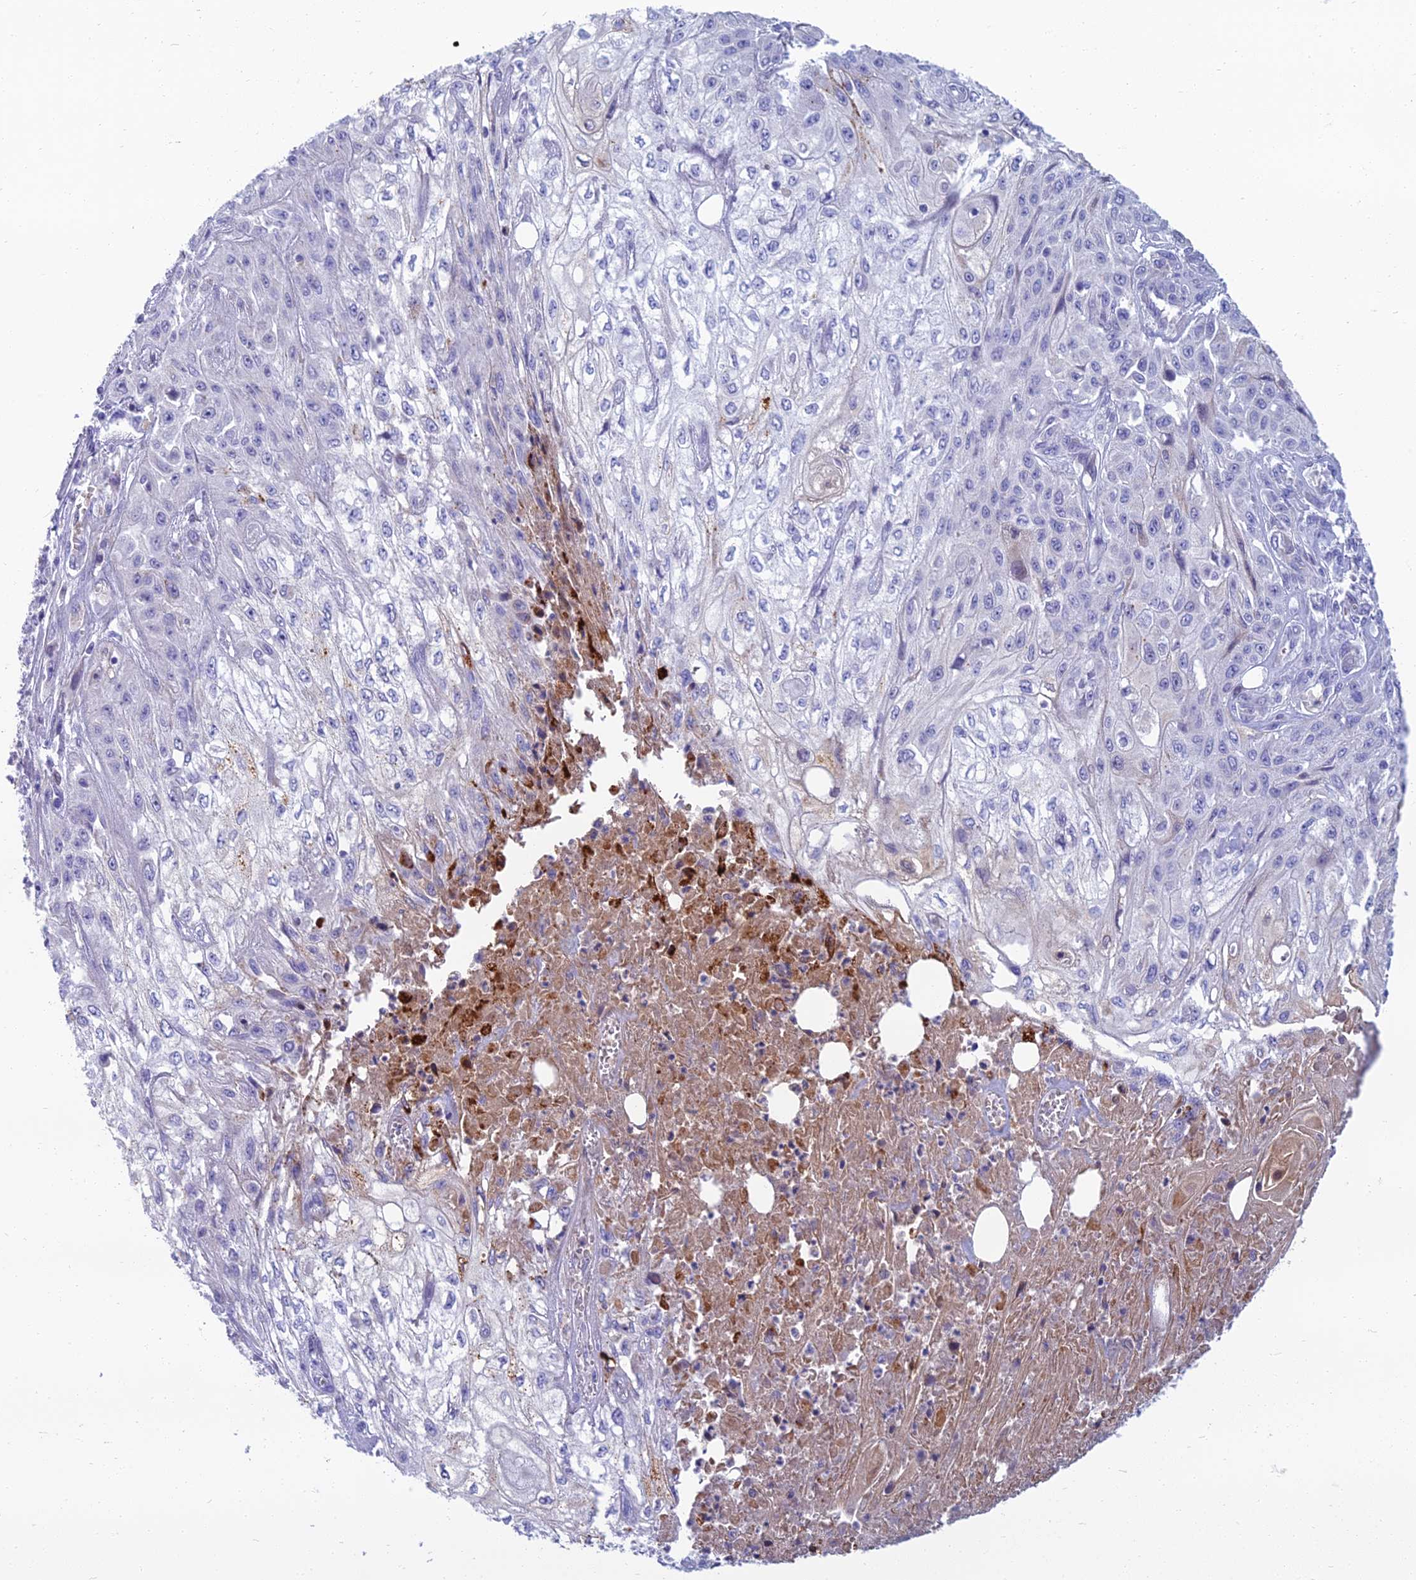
{"staining": {"intensity": "strong", "quantity": "<25%", "location": "cytoplasmic/membranous"}, "tissue": "skin cancer", "cell_type": "Tumor cells", "image_type": "cancer", "snomed": [{"axis": "morphology", "description": "Squamous cell carcinoma, NOS"}, {"axis": "morphology", "description": "Squamous cell carcinoma, metastatic, NOS"}, {"axis": "topography", "description": "Skin"}, {"axis": "topography", "description": "Lymph node"}], "caption": "Immunohistochemistry (IHC) histopathology image of metastatic squamous cell carcinoma (skin) stained for a protein (brown), which displays medium levels of strong cytoplasmic/membranous expression in approximately <25% of tumor cells.", "gene": "SPTLC3", "patient": {"sex": "male", "age": 75}}